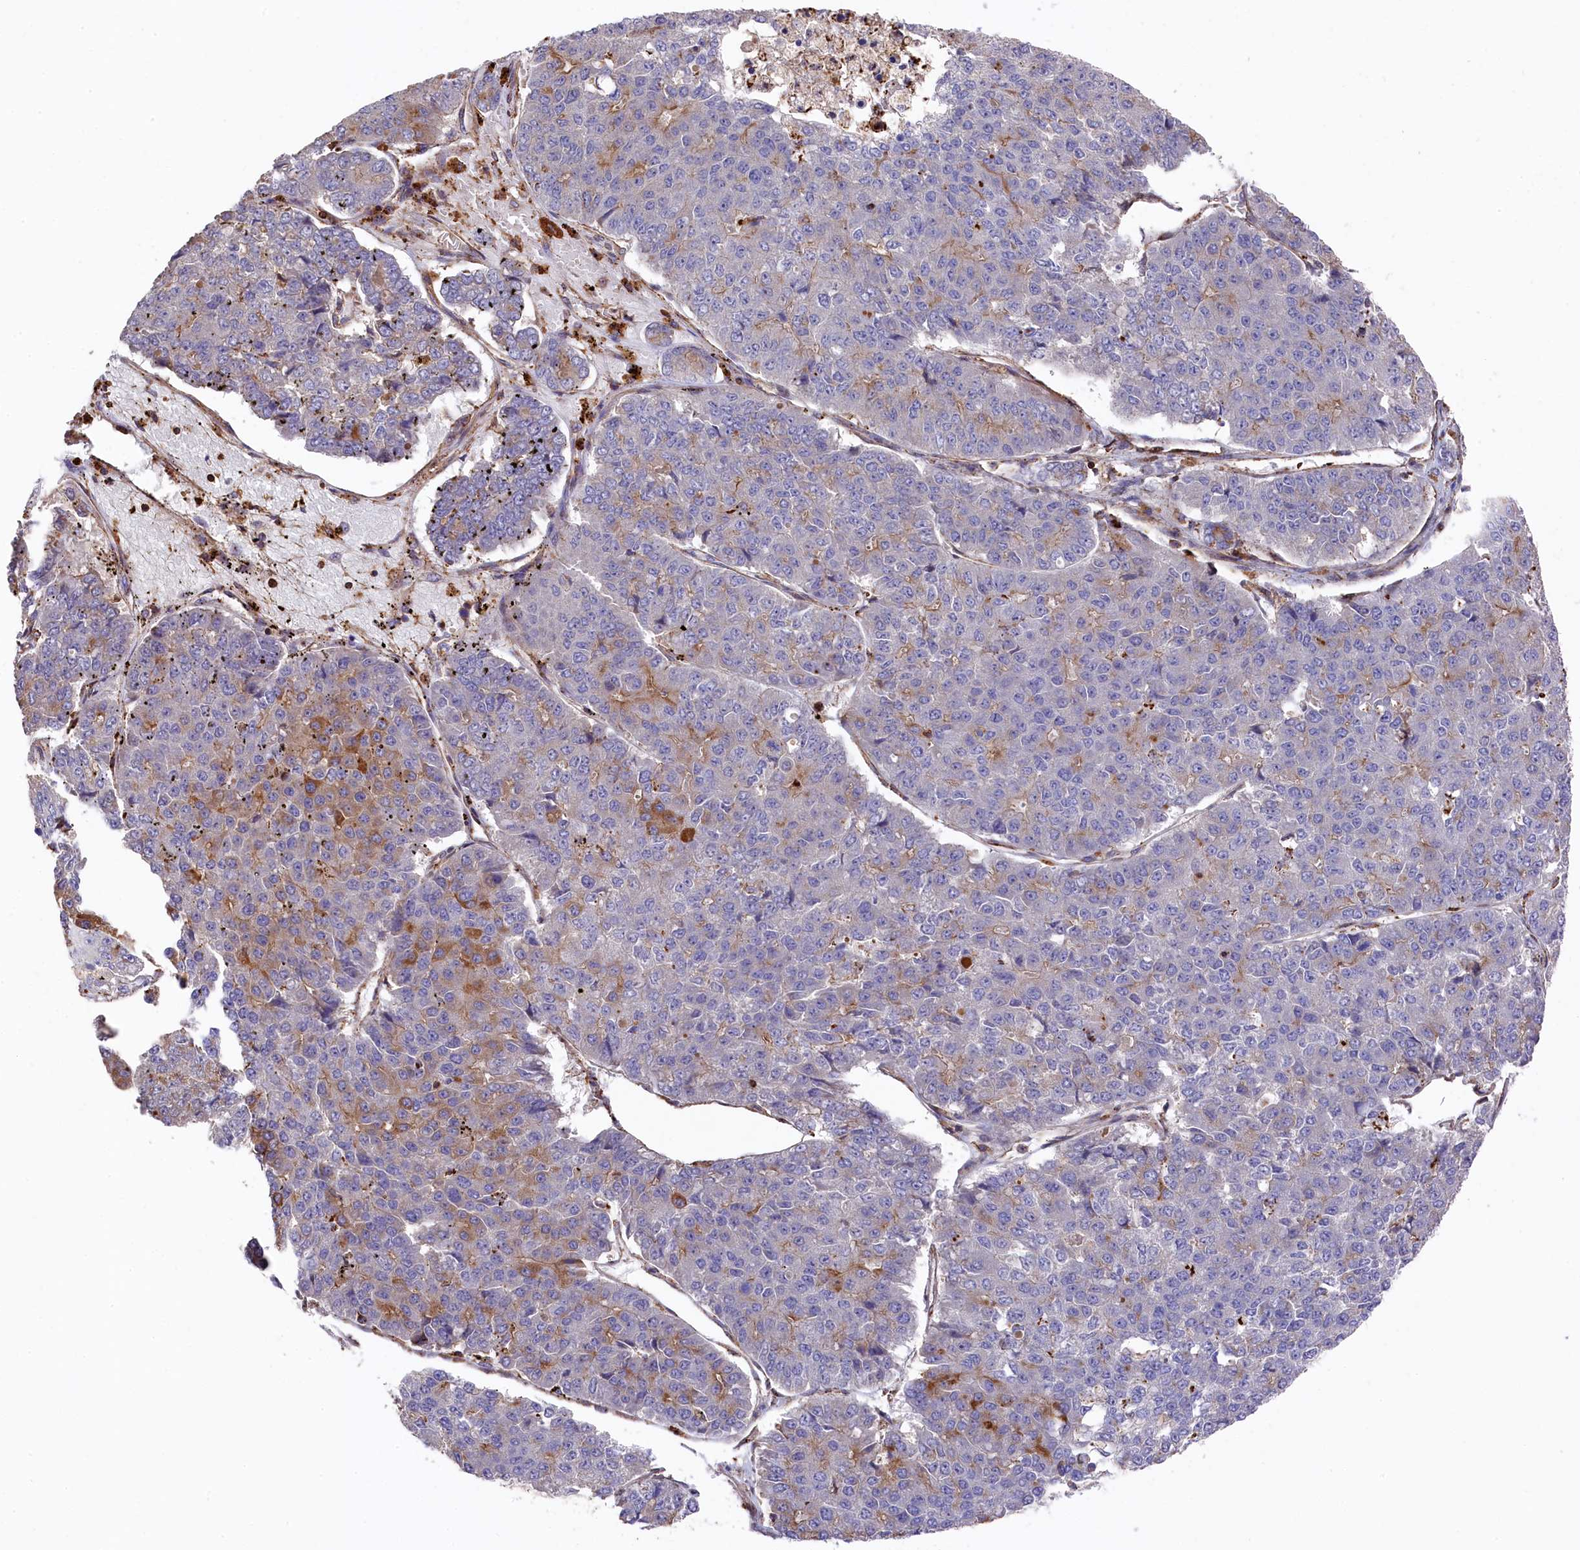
{"staining": {"intensity": "moderate", "quantity": "<25%", "location": "cytoplasmic/membranous"}, "tissue": "pancreatic cancer", "cell_type": "Tumor cells", "image_type": "cancer", "snomed": [{"axis": "morphology", "description": "Adenocarcinoma, NOS"}, {"axis": "topography", "description": "Pancreas"}], "caption": "Immunohistochemistry (DAB (3,3'-diaminobenzidine)) staining of human pancreatic cancer (adenocarcinoma) exhibits moderate cytoplasmic/membranous protein positivity in about <25% of tumor cells. (Stains: DAB in brown, nuclei in blue, Microscopy: brightfield microscopy at high magnification).", "gene": "RAPSN", "patient": {"sex": "male", "age": 50}}